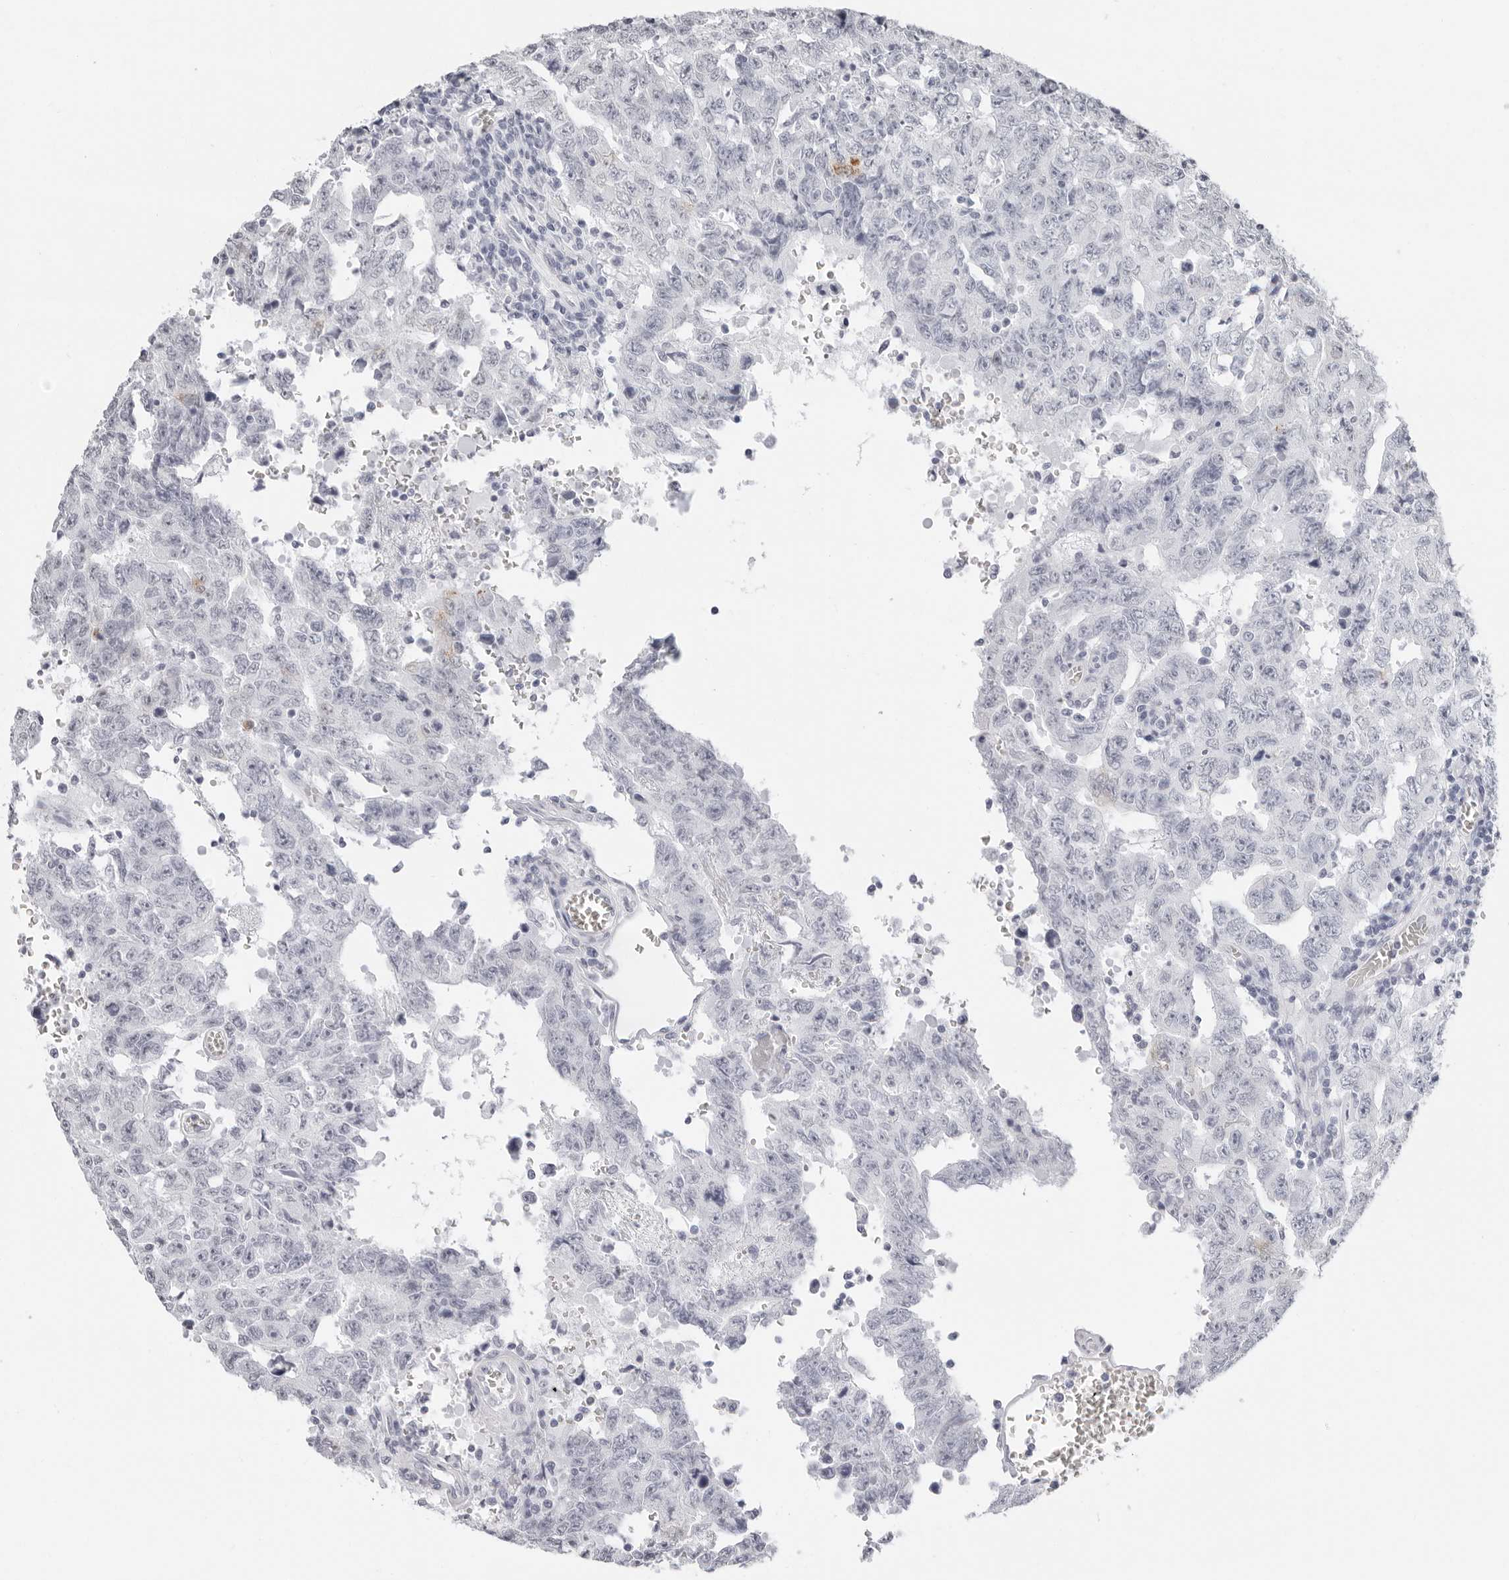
{"staining": {"intensity": "negative", "quantity": "none", "location": "none"}, "tissue": "testis cancer", "cell_type": "Tumor cells", "image_type": "cancer", "snomed": [{"axis": "morphology", "description": "Carcinoma, Embryonal, NOS"}, {"axis": "topography", "description": "Testis"}], "caption": "The image exhibits no significant staining in tumor cells of testis embryonal carcinoma. Brightfield microscopy of IHC stained with DAB (brown) and hematoxylin (blue), captured at high magnification.", "gene": "AGMAT", "patient": {"sex": "male", "age": 26}}